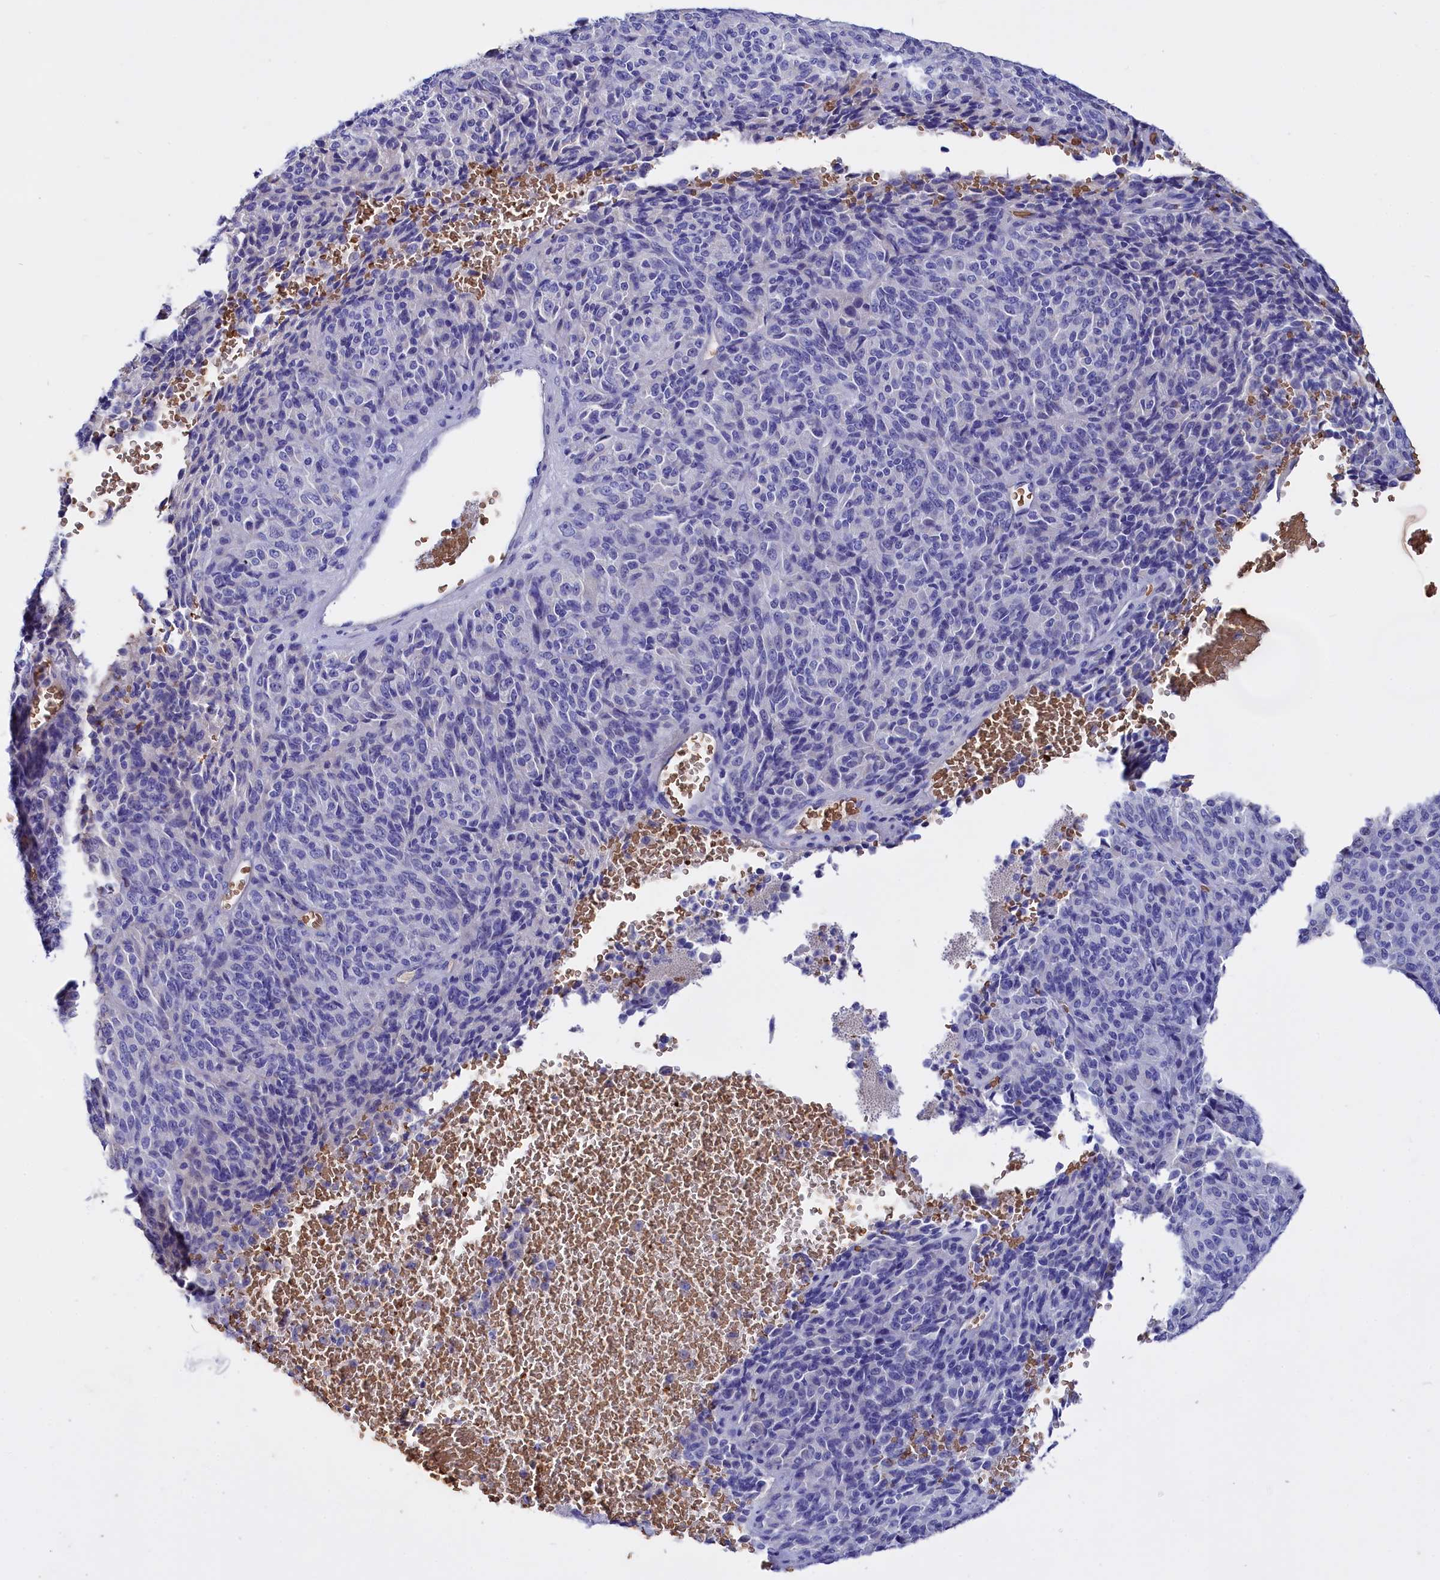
{"staining": {"intensity": "weak", "quantity": "<25%", "location": "cytoplasmic/membranous"}, "tissue": "melanoma", "cell_type": "Tumor cells", "image_type": "cancer", "snomed": [{"axis": "morphology", "description": "Malignant melanoma, Metastatic site"}, {"axis": "topography", "description": "Brain"}], "caption": "High power microscopy image of an immunohistochemistry image of malignant melanoma (metastatic site), revealing no significant positivity in tumor cells.", "gene": "RPUSD3", "patient": {"sex": "female", "age": 56}}